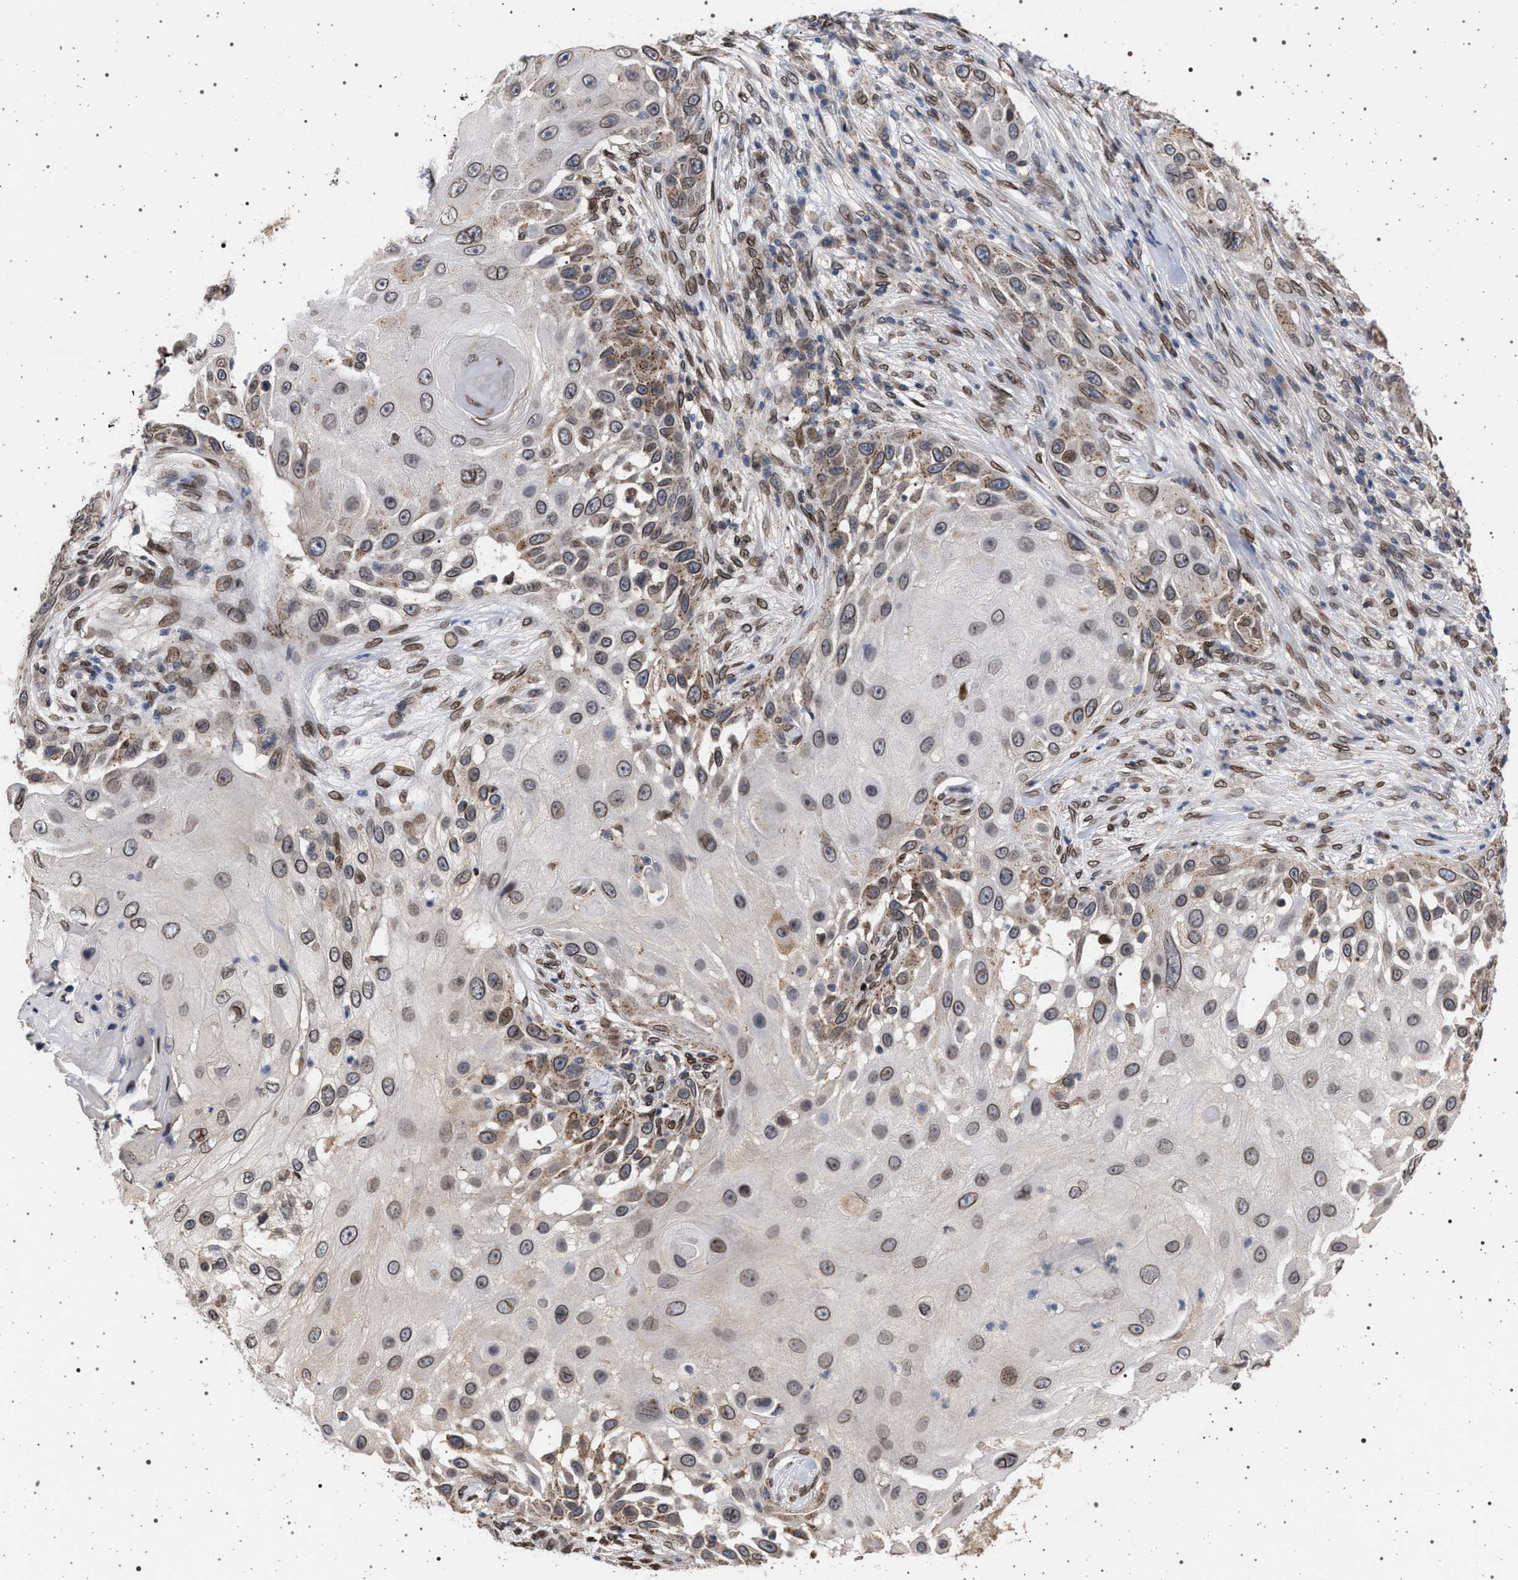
{"staining": {"intensity": "moderate", "quantity": ">75%", "location": "cytoplasmic/membranous,nuclear"}, "tissue": "skin cancer", "cell_type": "Tumor cells", "image_type": "cancer", "snomed": [{"axis": "morphology", "description": "Squamous cell carcinoma, NOS"}, {"axis": "topography", "description": "Skin"}], "caption": "Human skin cancer stained for a protein (brown) reveals moderate cytoplasmic/membranous and nuclear positive staining in about >75% of tumor cells.", "gene": "ING2", "patient": {"sex": "female", "age": 44}}